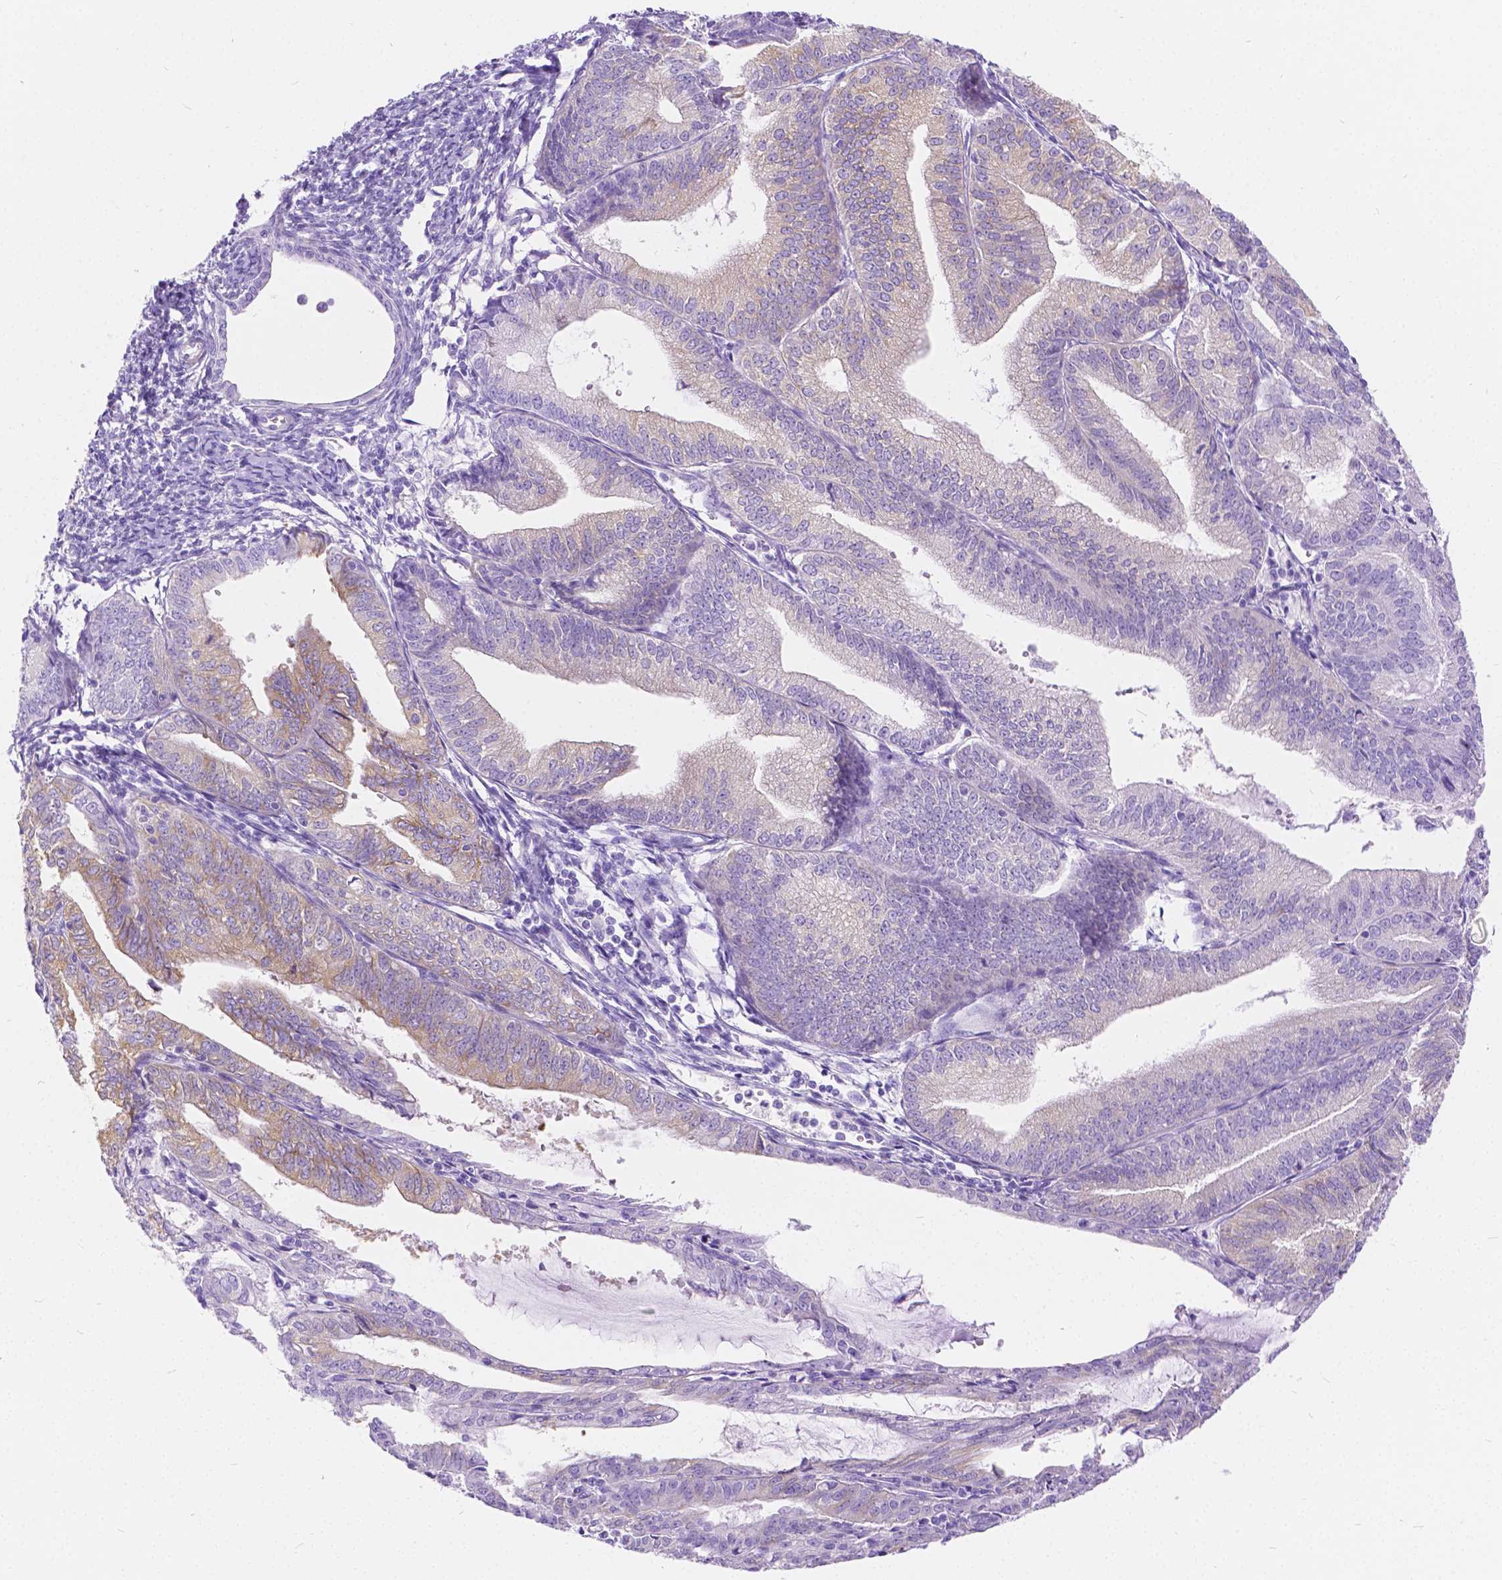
{"staining": {"intensity": "weak", "quantity": "25%-75%", "location": "cytoplasmic/membranous"}, "tissue": "endometrial cancer", "cell_type": "Tumor cells", "image_type": "cancer", "snomed": [{"axis": "morphology", "description": "Adenocarcinoma, NOS"}, {"axis": "topography", "description": "Endometrium"}], "caption": "Immunohistochemical staining of human endometrial adenocarcinoma shows weak cytoplasmic/membranous protein expression in about 25%-75% of tumor cells.", "gene": "CHRM1", "patient": {"sex": "female", "age": 70}}